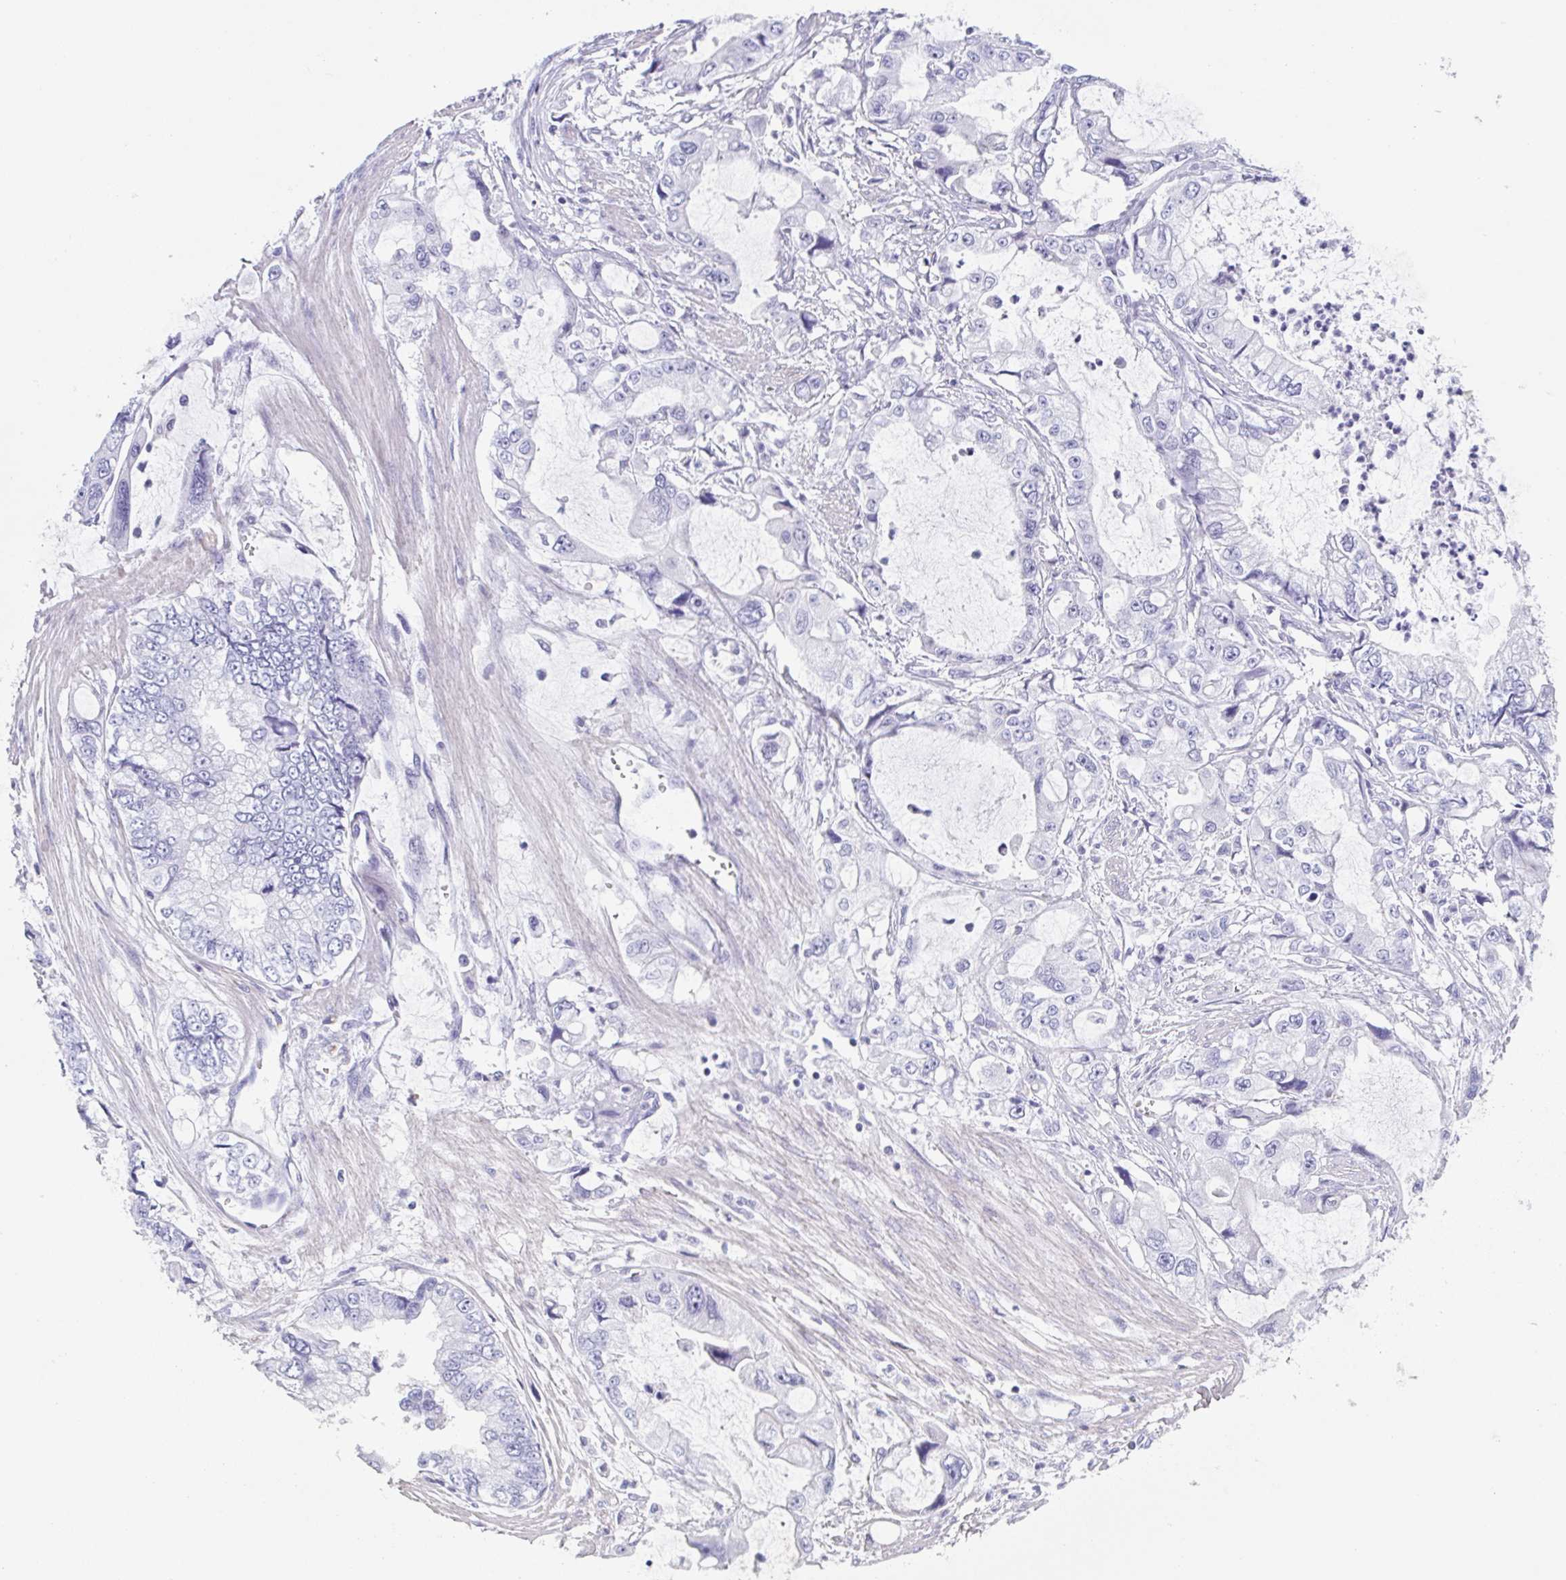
{"staining": {"intensity": "negative", "quantity": "none", "location": "none"}, "tissue": "stomach cancer", "cell_type": "Tumor cells", "image_type": "cancer", "snomed": [{"axis": "morphology", "description": "Adenocarcinoma, NOS"}, {"axis": "topography", "description": "Pancreas"}, {"axis": "topography", "description": "Stomach, upper"}, {"axis": "topography", "description": "Stomach"}], "caption": "Immunohistochemistry histopathology image of neoplastic tissue: stomach cancer (adenocarcinoma) stained with DAB (3,3'-diaminobenzidine) shows no significant protein positivity in tumor cells. (Immunohistochemistry, brightfield microscopy, high magnification).", "gene": "TAGLN3", "patient": {"sex": "male", "age": 77}}